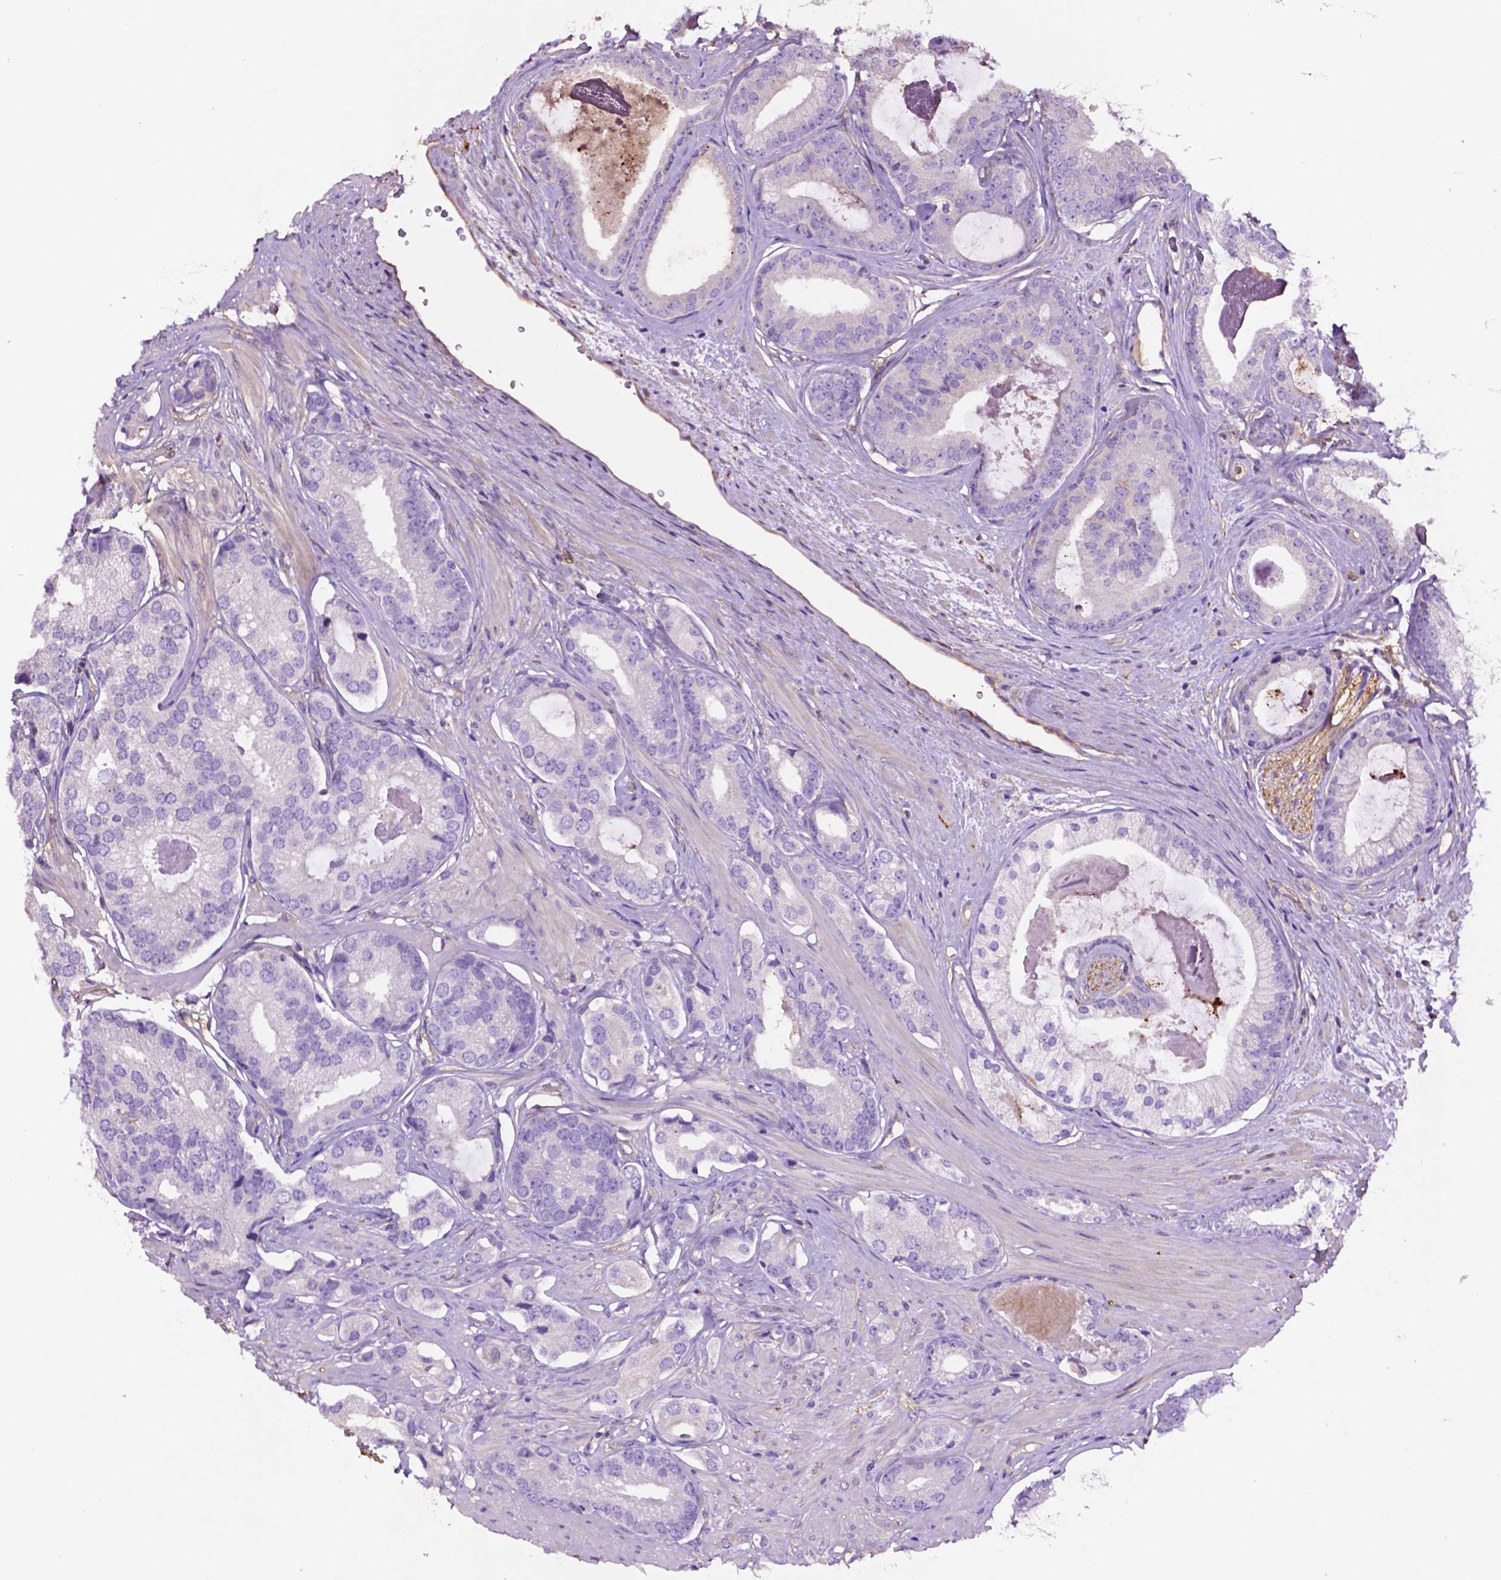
{"staining": {"intensity": "negative", "quantity": "none", "location": "none"}, "tissue": "prostate cancer", "cell_type": "Tumor cells", "image_type": "cancer", "snomed": [{"axis": "morphology", "description": "Adenocarcinoma, Low grade"}, {"axis": "topography", "description": "Prostate"}], "caption": "Immunohistochemistry micrograph of neoplastic tissue: prostate cancer (low-grade adenocarcinoma) stained with DAB demonstrates no significant protein positivity in tumor cells. (Brightfield microscopy of DAB (3,3'-diaminobenzidine) IHC at high magnification).", "gene": "GDPD5", "patient": {"sex": "male", "age": 61}}